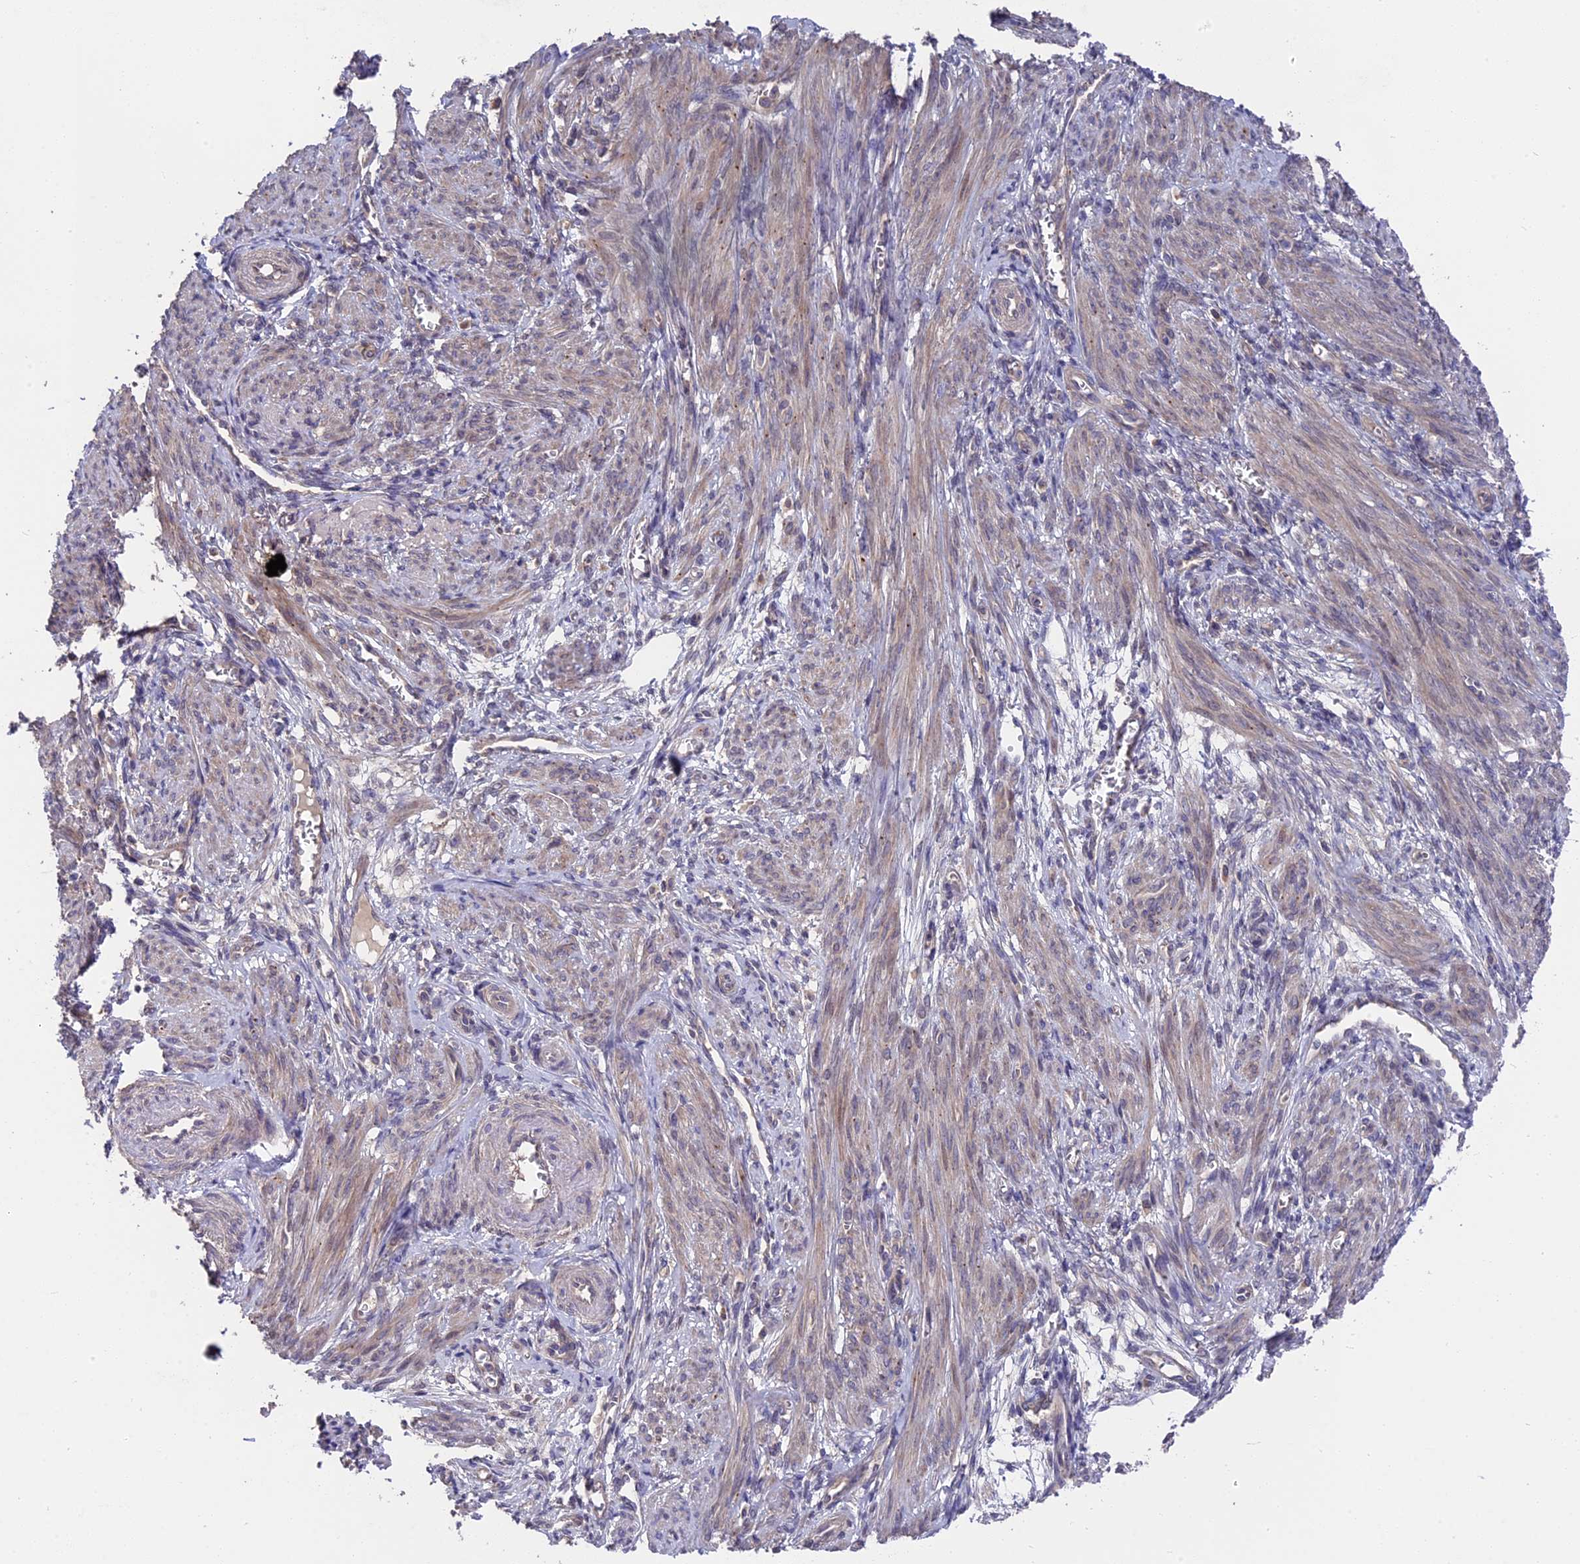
{"staining": {"intensity": "weak", "quantity": "25%-75%", "location": "cytoplasmic/membranous"}, "tissue": "smooth muscle", "cell_type": "Smooth muscle cells", "image_type": "normal", "snomed": [{"axis": "morphology", "description": "Normal tissue, NOS"}, {"axis": "topography", "description": "Smooth muscle"}], "caption": "The photomicrograph displays immunohistochemical staining of normal smooth muscle. There is weak cytoplasmic/membranous positivity is seen in about 25%-75% of smooth muscle cells. (DAB = brown stain, brightfield microscopy at high magnification).", "gene": "ZCCHC2", "patient": {"sex": "female", "age": 39}}